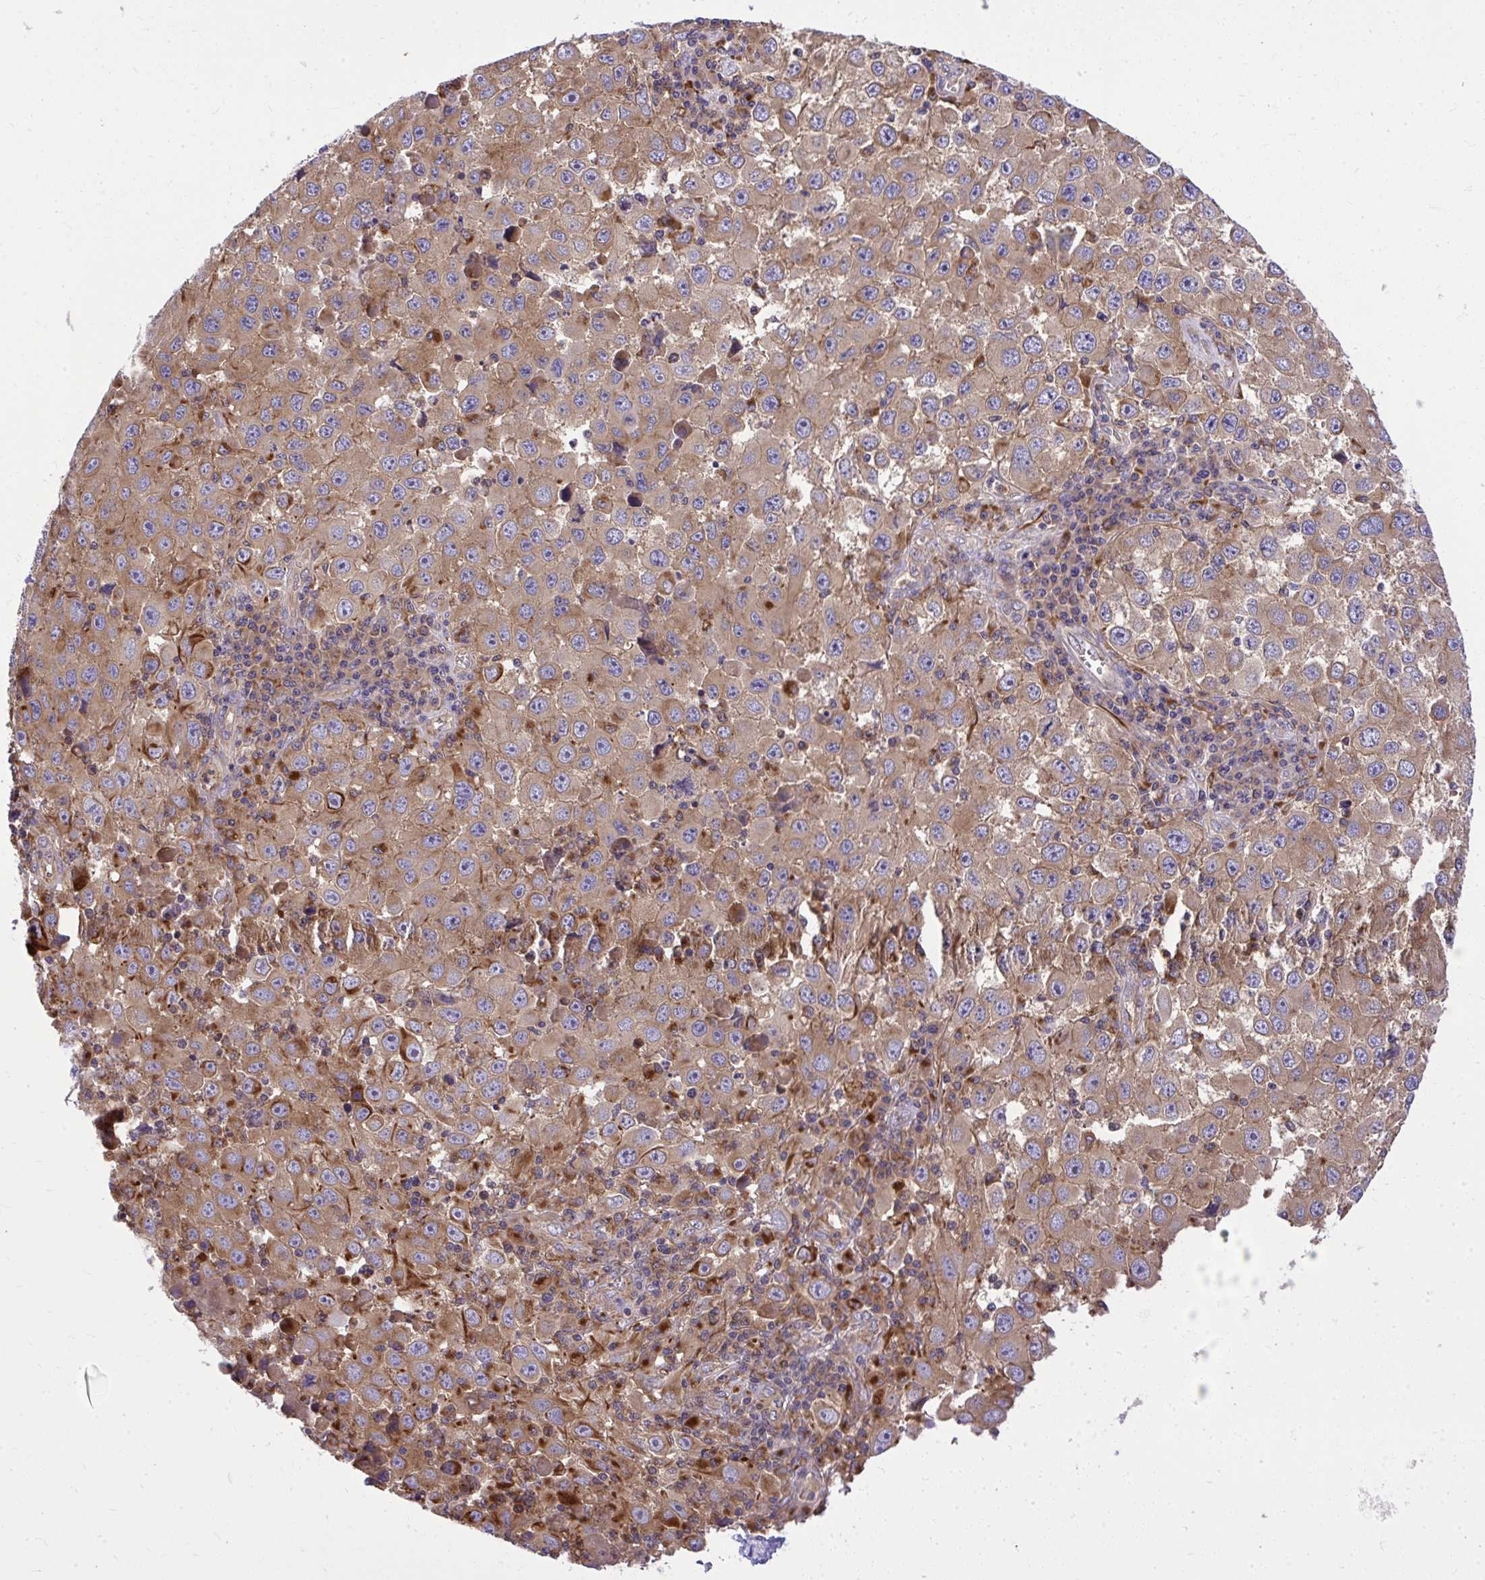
{"staining": {"intensity": "moderate", "quantity": ">75%", "location": "cytoplasmic/membranous"}, "tissue": "melanoma", "cell_type": "Tumor cells", "image_type": "cancer", "snomed": [{"axis": "morphology", "description": "Malignant melanoma, Metastatic site"}, {"axis": "topography", "description": "Lymph node"}], "caption": "About >75% of tumor cells in malignant melanoma (metastatic site) demonstrate moderate cytoplasmic/membranous protein staining as visualized by brown immunohistochemical staining.", "gene": "PAIP2", "patient": {"sex": "female", "age": 67}}